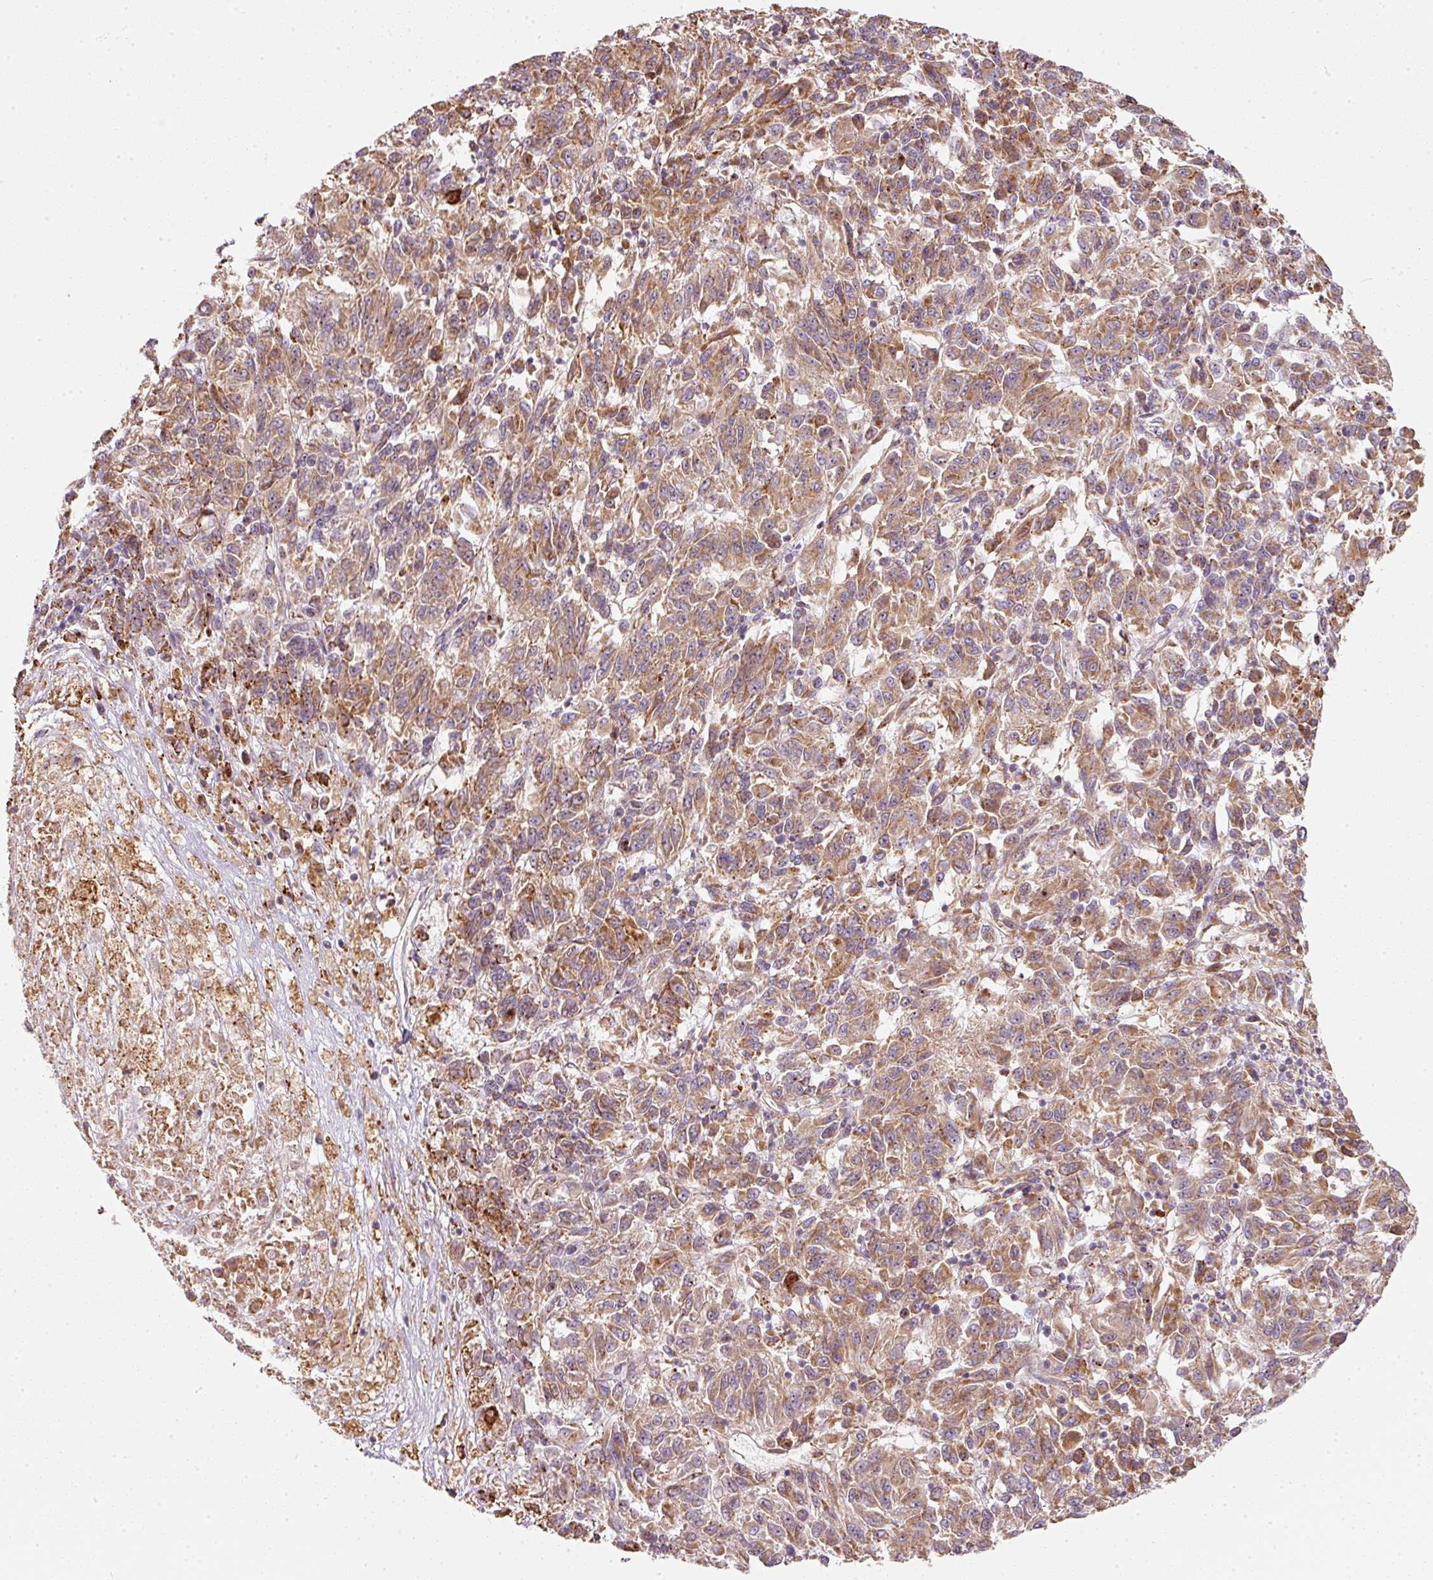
{"staining": {"intensity": "moderate", "quantity": ">75%", "location": "cytoplasmic/membranous"}, "tissue": "melanoma", "cell_type": "Tumor cells", "image_type": "cancer", "snomed": [{"axis": "morphology", "description": "Malignant melanoma, Metastatic site"}, {"axis": "topography", "description": "Lung"}], "caption": "Moderate cytoplasmic/membranous protein staining is present in about >75% of tumor cells in malignant melanoma (metastatic site).", "gene": "MORN4", "patient": {"sex": "male", "age": 64}}